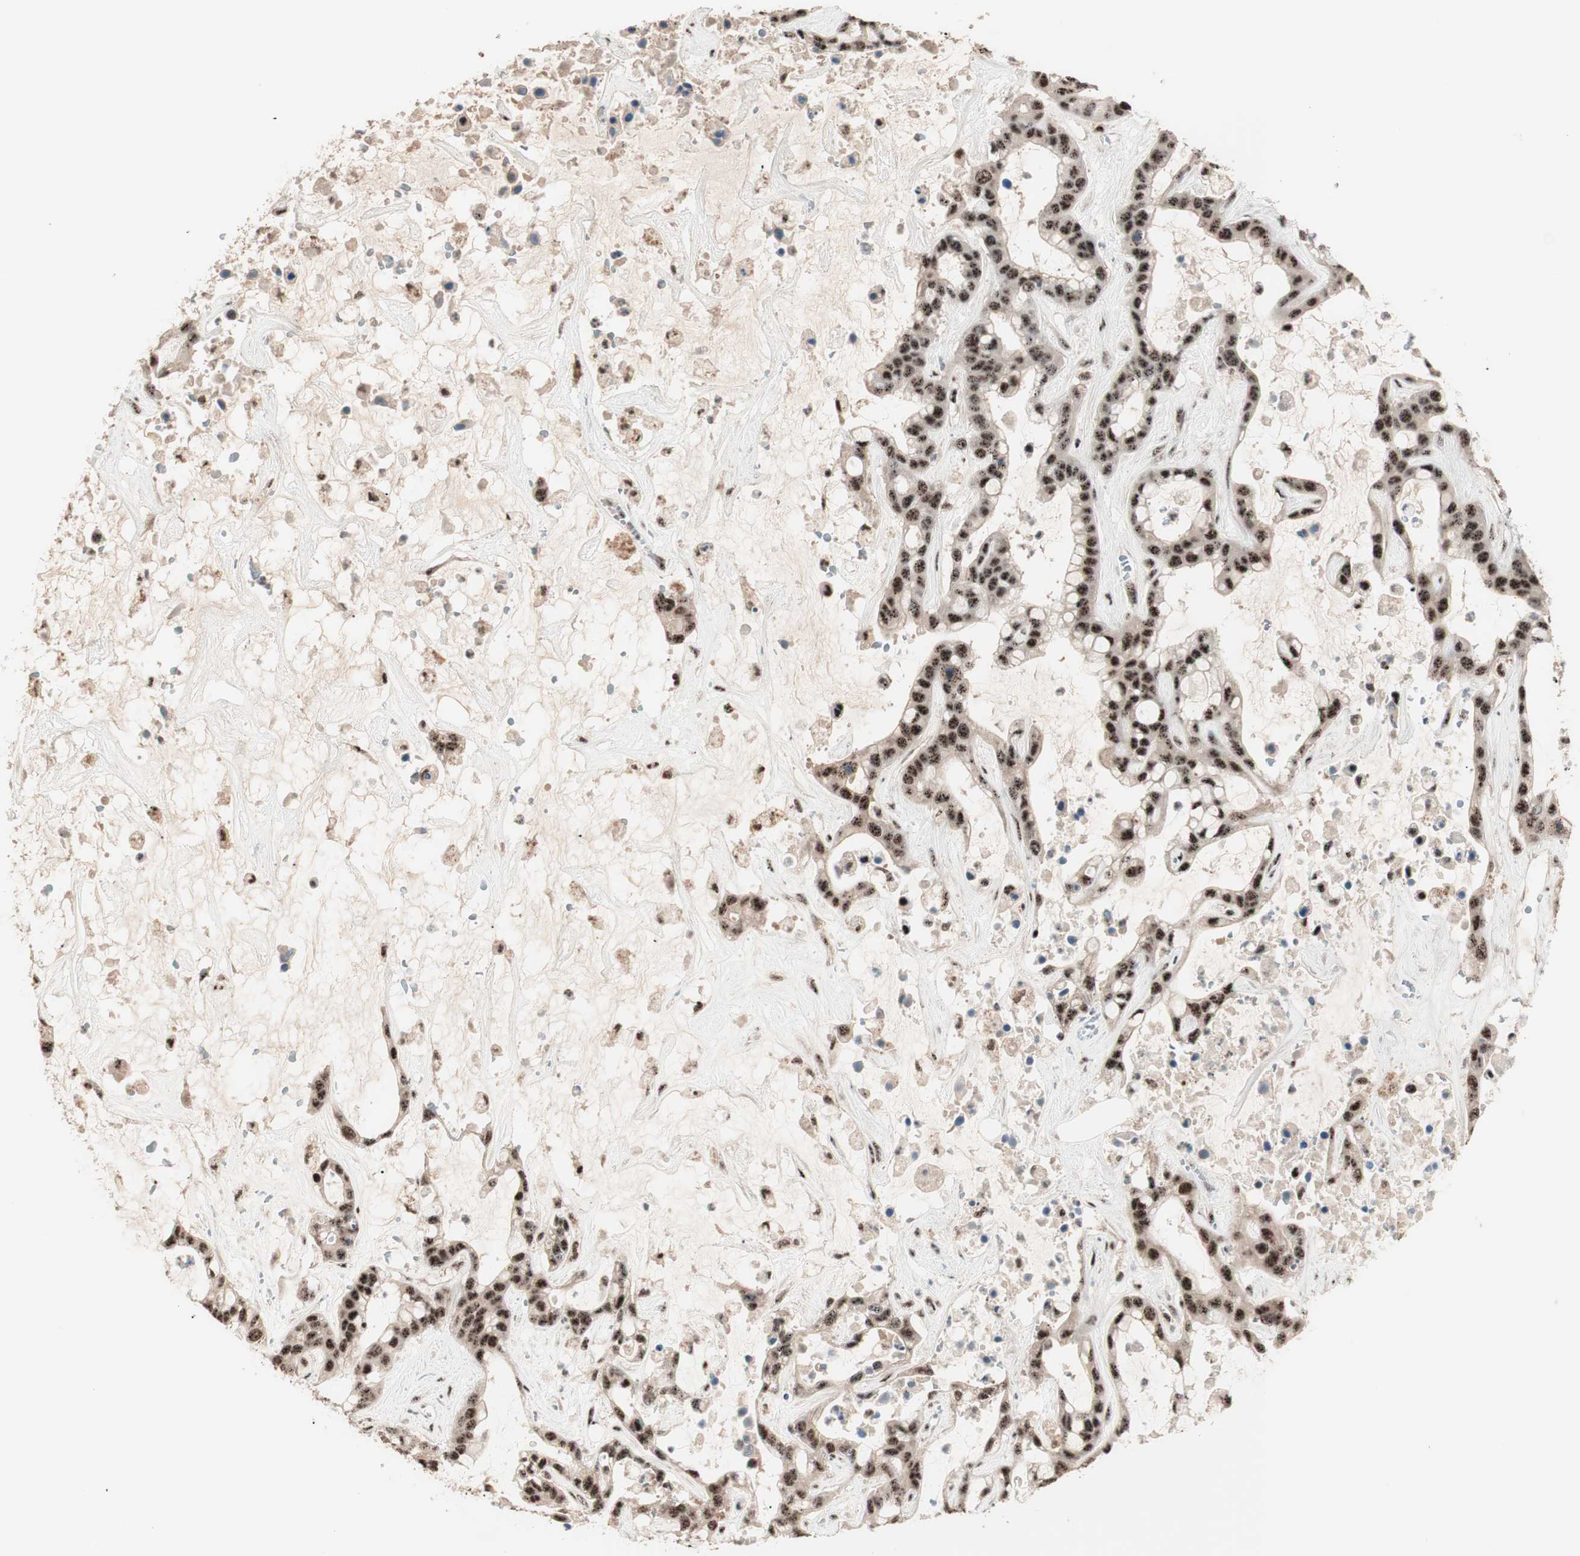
{"staining": {"intensity": "strong", "quantity": ">75%", "location": "nuclear"}, "tissue": "liver cancer", "cell_type": "Tumor cells", "image_type": "cancer", "snomed": [{"axis": "morphology", "description": "Cholangiocarcinoma"}, {"axis": "topography", "description": "Liver"}], "caption": "Immunohistochemistry of human liver cancer (cholangiocarcinoma) displays high levels of strong nuclear positivity in about >75% of tumor cells. The staining is performed using DAB (3,3'-diaminobenzidine) brown chromogen to label protein expression. The nuclei are counter-stained blue using hematoxylin.", "gene": "NR5A2", "patient": {"sex": "female", "age": 65}}